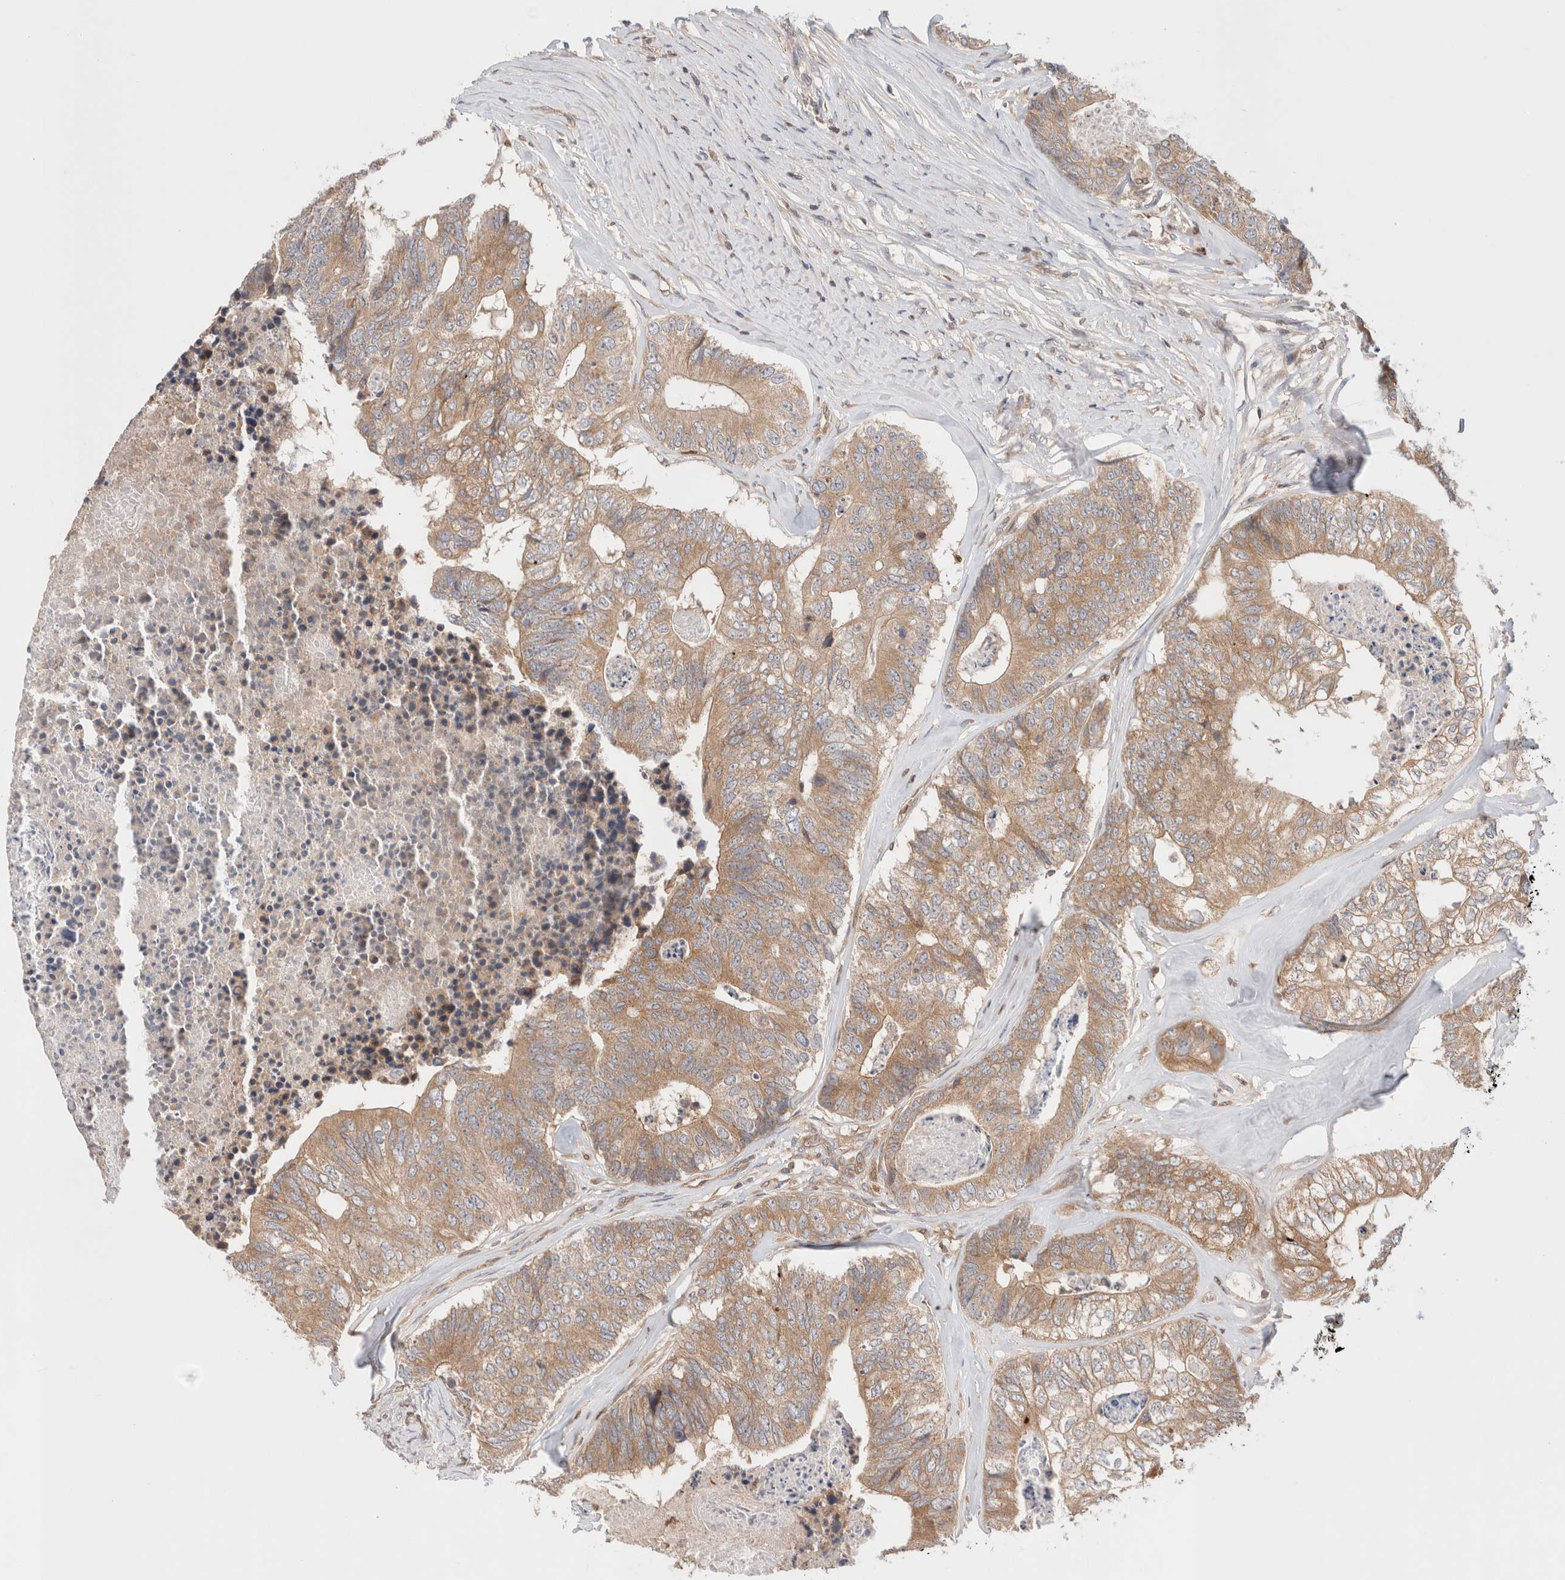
{"staining": {"intensity": "moderate", "quantity": ">75%", "location": "cytoplasmic/membranous"}, "tissue": "colorectal cancer", "cell_type": "Tumor cells", "image_type": "cancer", "snomed": [{"axis": "morphology", "description": "Adenocarcinoma, NOS"}, {"axis": "topography", "description": "Colon"}], "caption": "Tumor cells display medium levels of moderate cytoplasmic/membranous staining in approximately >75% of cells in human adenocarcinoma (colorectal). (DAB = brown stain, brightfield microscopy at high magnification).", "gene": "SIKE1", "patient": {"sex": "female", "age": 67}}